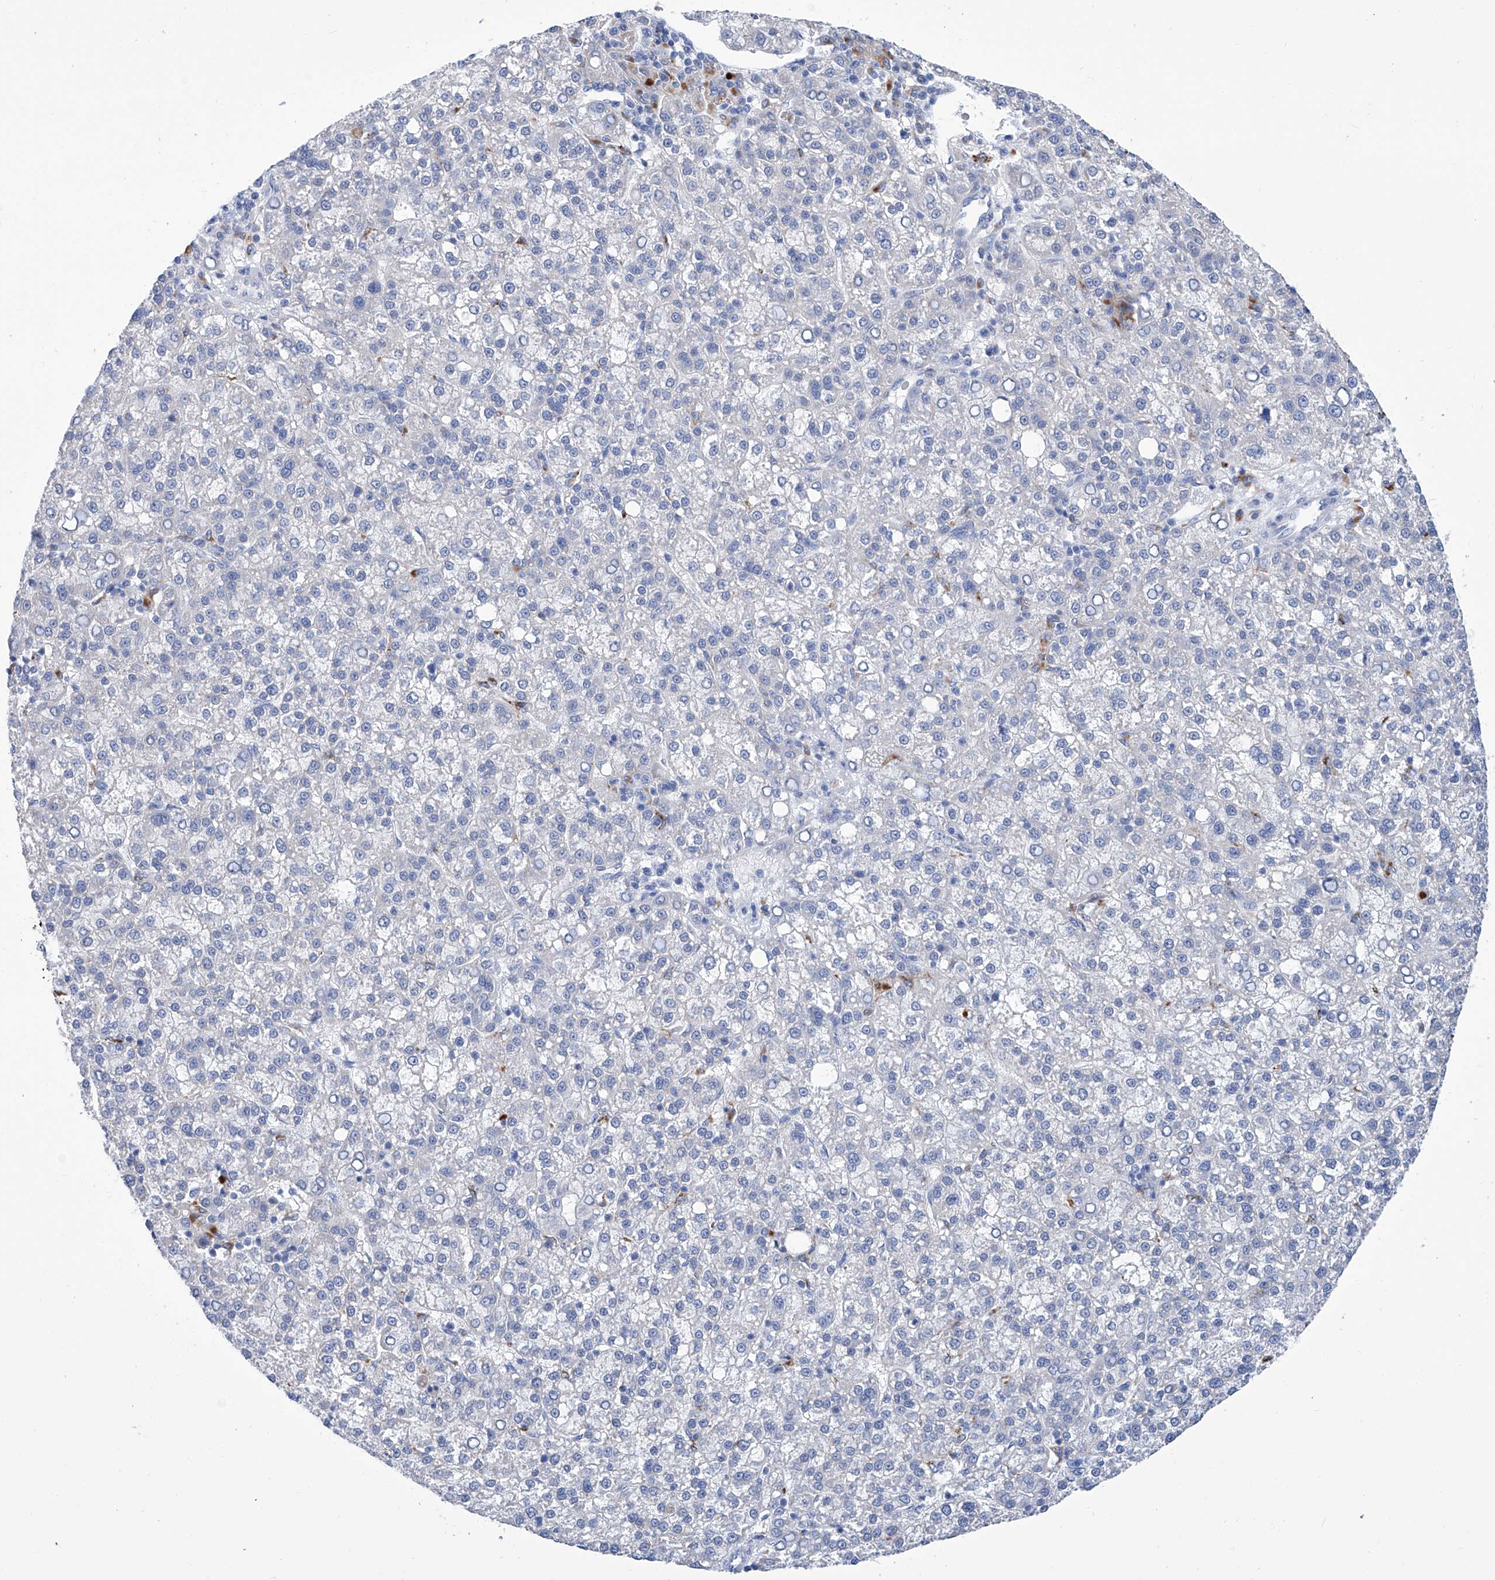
{"staining": {"intensity": "negative", "quantity": "none", "location": "none"}, "tissue": "liver cancer", "cell_type": "Tumor cells", "image_type": "cancer", "snomed": [{"axis": "morphology", "description": "Carcinoma, Hepatocellular, NOS"}, {"axis": "topography", "description": "Liver"}], "caption": "Immunohistochemistry (IHC) of liver cancer displays no positivity in tumor cells.", "gene": "IMPA2", "patient": {"sex": "female", "age": 58}}